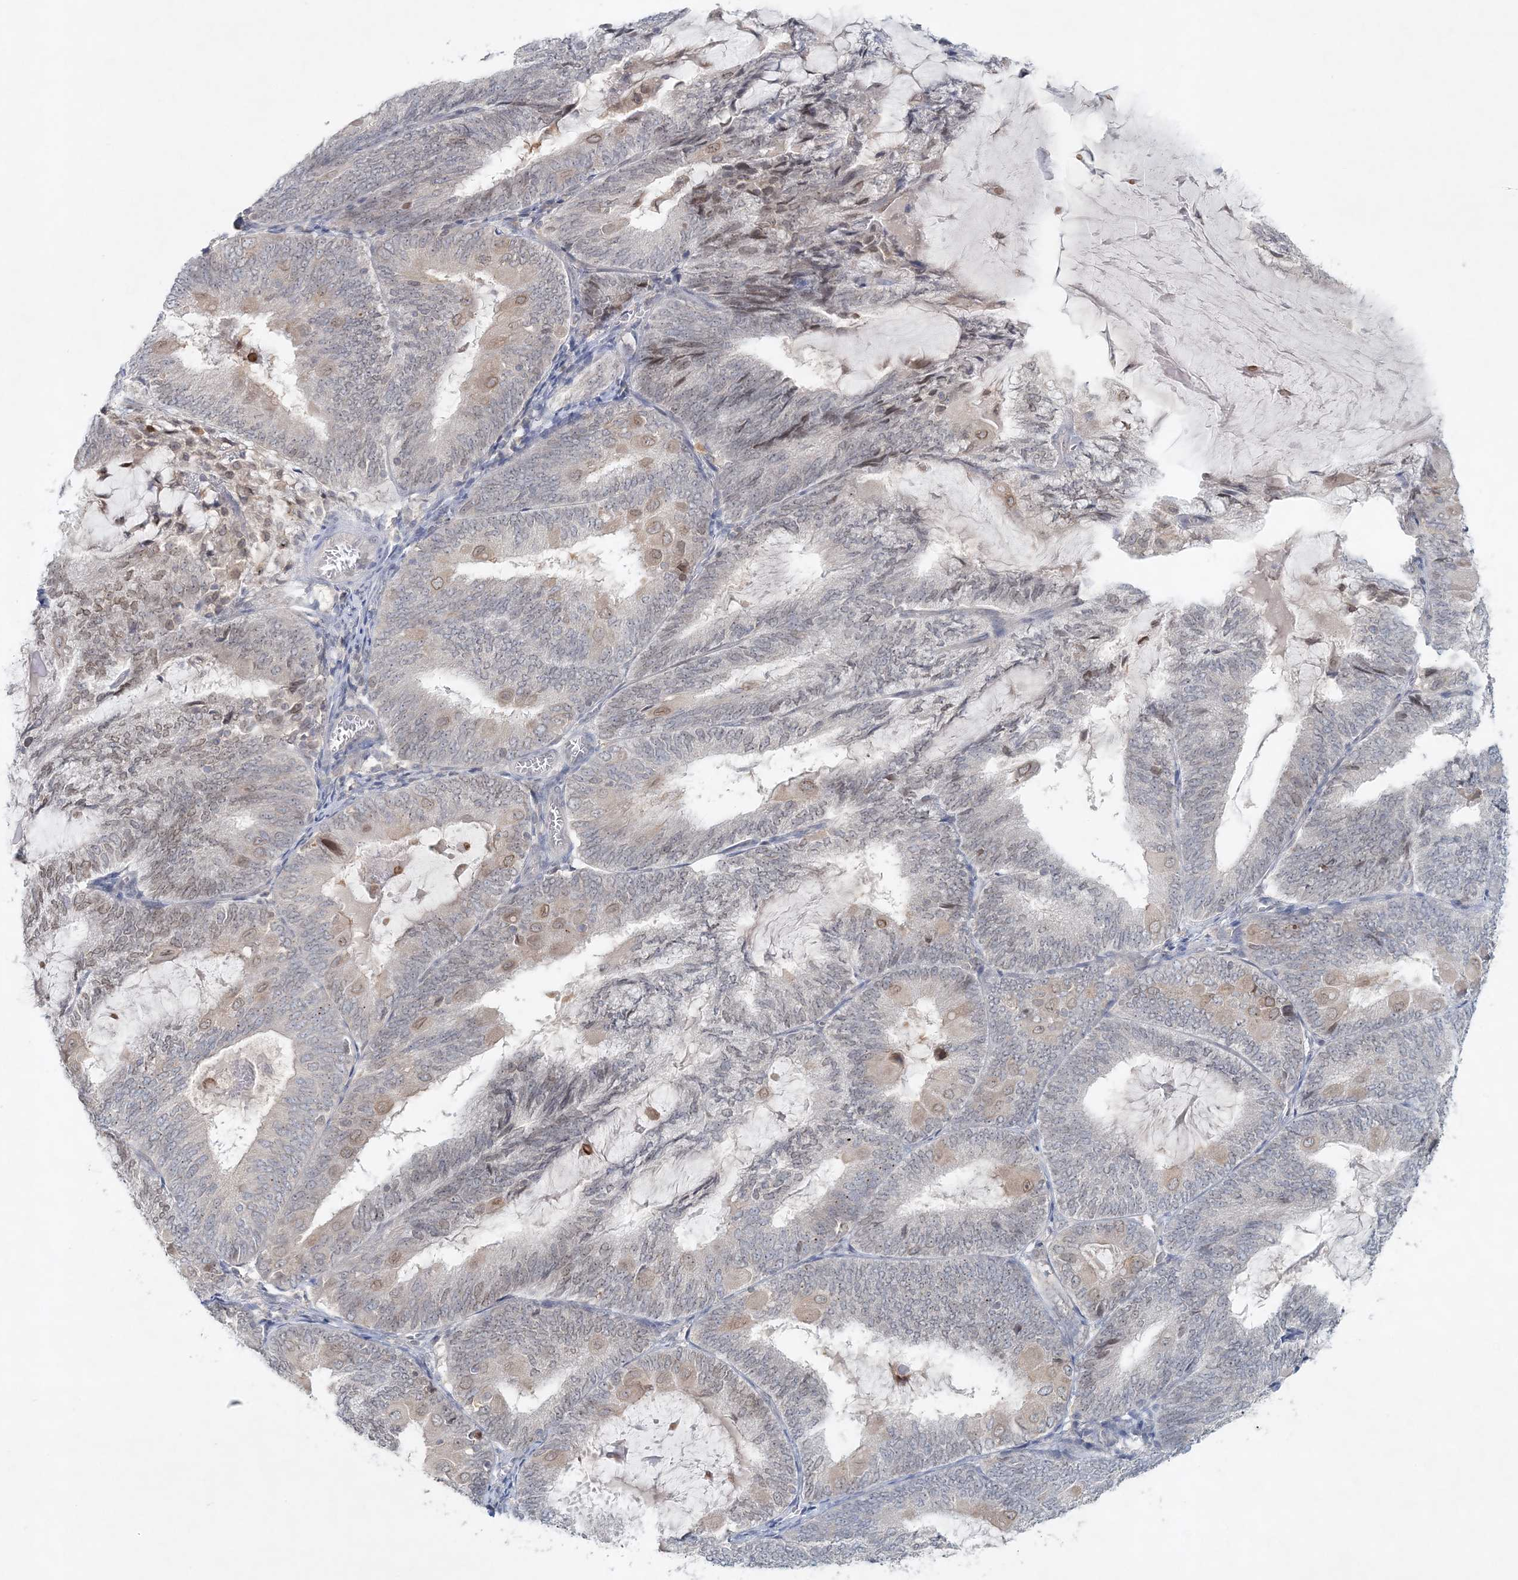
{"staining": {"intensity": "weak", "quantity": "<25%", "location": "cytoplasmic/membranous,nuclear"}, "tissue": "endometrial cancer", "cell_type": "Tumor cells", "image_type": "cancer", "snomed": [{"axis": "morphology", "description": "Adenocarcinoma, NOS"}, {"axis": "topography", "description": "Endometrium"}], "caption": "A high-resolution histopathology image shows immunohistochemistry (IHC) staining of endometrial cancer, which demonstrates no significant expression in tumor cells.", "gene": "NUP54", "patient": {"sex": "female", "age": 81}}